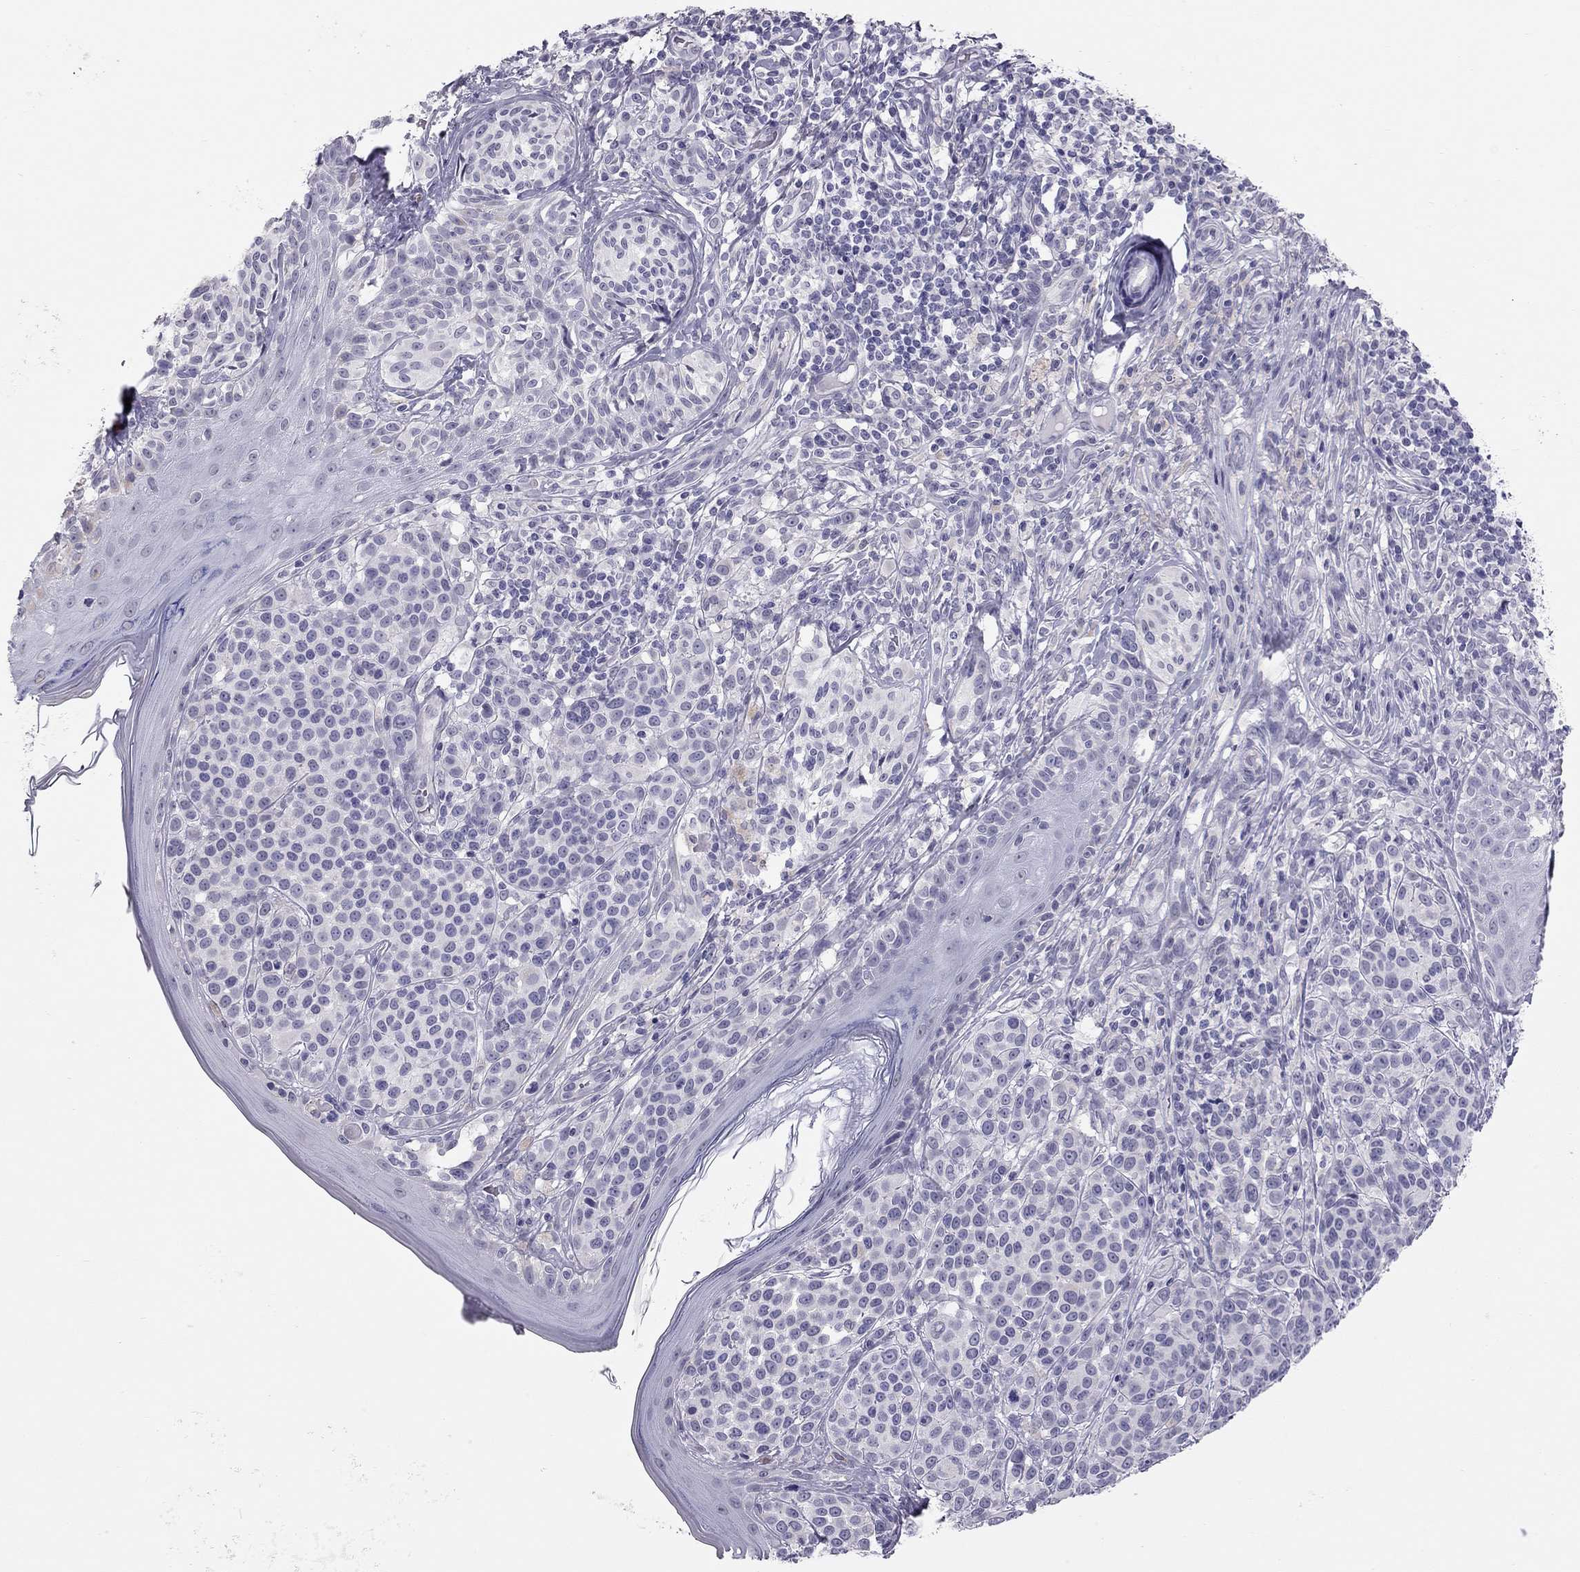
{"staining": {"intensity": "negative", "quantity": "none", "location": "none"}, "tissue": "melanoma", "cell_type": "Tumor cells", "image_type": "cancer", "snomed": [{"axis": "morphology", "description": "Malignant melanoma, NOS"}, {"axis": "topography", "description": "Skin"}], "caption": "There is no significant expression in tumor cells of melanoma. (Brightfield microscopy of DAB IHC at high magnification).", "gene": "SPATA12", "patient": {"sex": "male", "age": 79}}